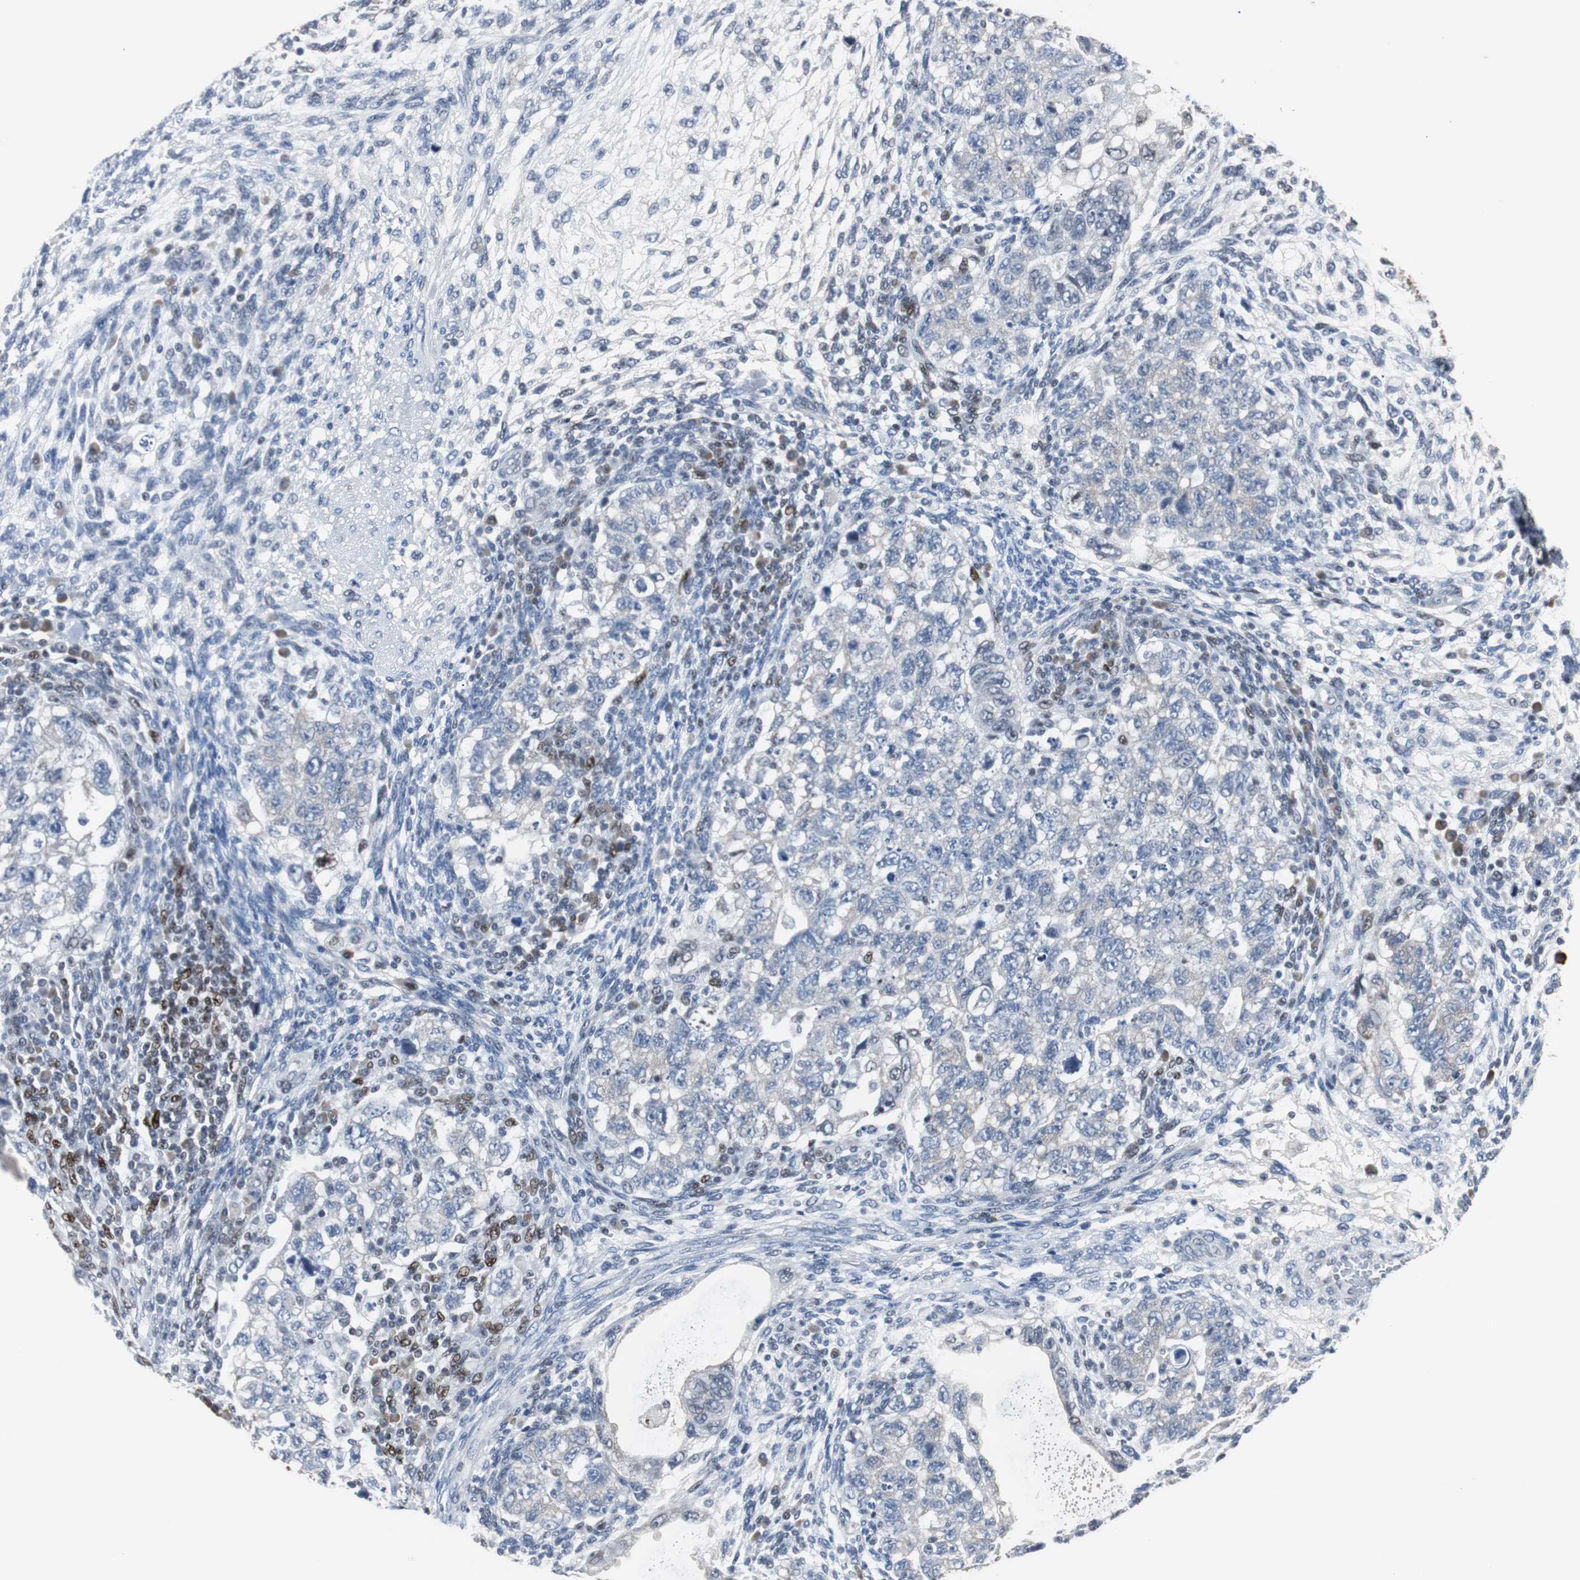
{"staining": {"intensity": "negative", "quantity": "none", "location": "none"}, "tissue": "testis cancer", "cell_type": "Tumor cells", "image_type": "cancer", "snomed": [{"axis": "morphology", "description": "Normal tissue, NOS"}, {"axis": "morphology", "description": "Carcinoma, Embryonal, NOS"}, {"axis": "topography", "description": "Testis"}], "caption": "This is an immunohistochemistry (IHC) micrograph of testis embryonal carcinoma. There is no expression in tumor cells.", "gene": "ZHX2", "patient": {"sex": "male", "age": 36}}